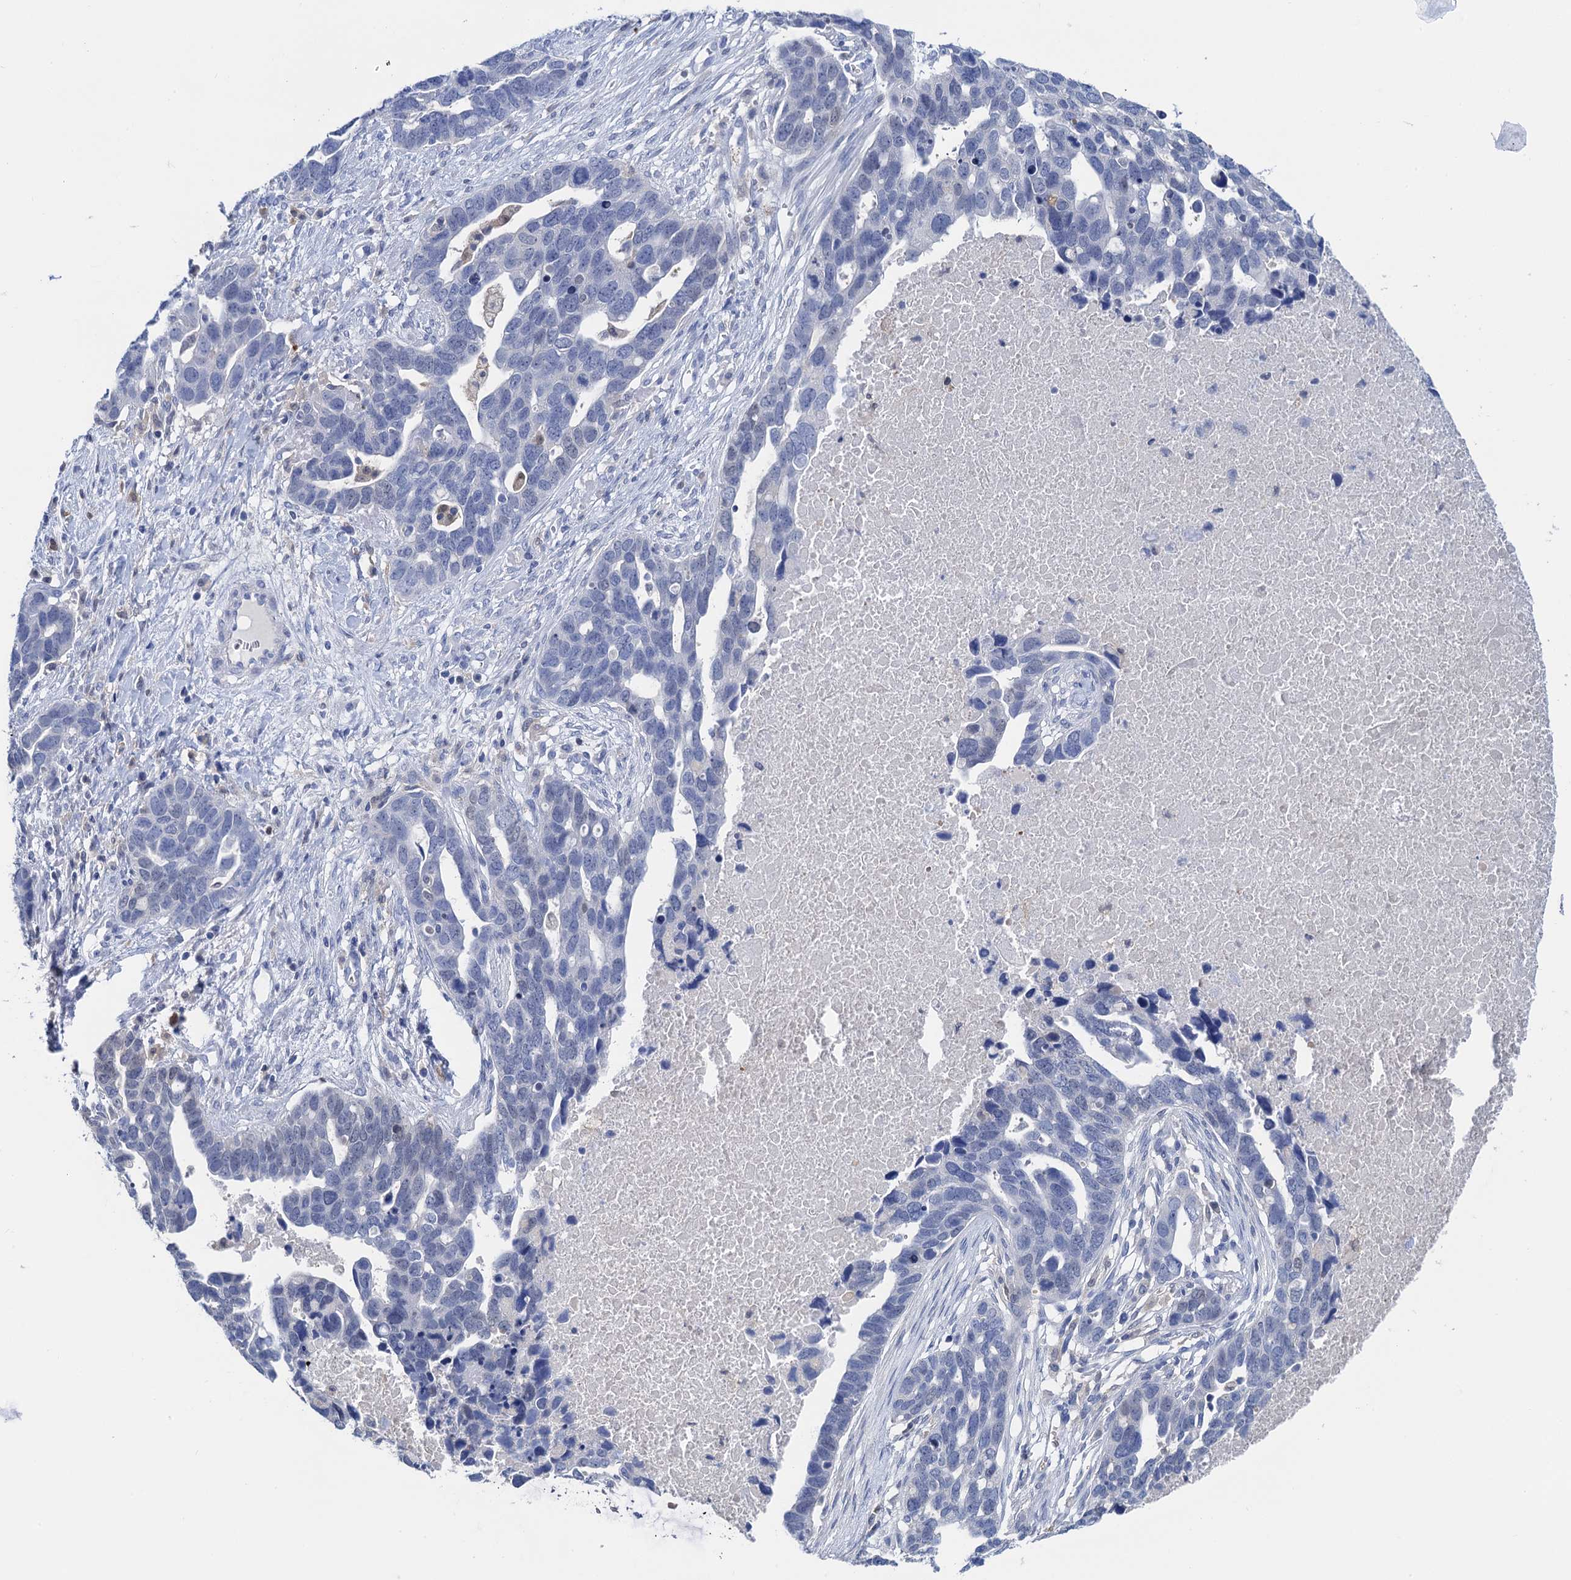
{"staining": {"intensity": "negative", "quantity": "none", "location": "none"}, "tissue": "ovarian cancer", "cell_type": "Tumor cells", "image_type": "cancer", "snomed": [{"axis": "morphology", "description": "Cystadenocarcinoma, serous, NOS"}, {"axis": "topography", "description": "Ovary"}], "caption": "High power microscopy photomicrograph of an IHC histopathology image of serous cystadenocarcinoma (ovarian), revealing no significant staining in tumor cells.", "gene": "FAH", "patient": {"sex": "female", "age": 54}}